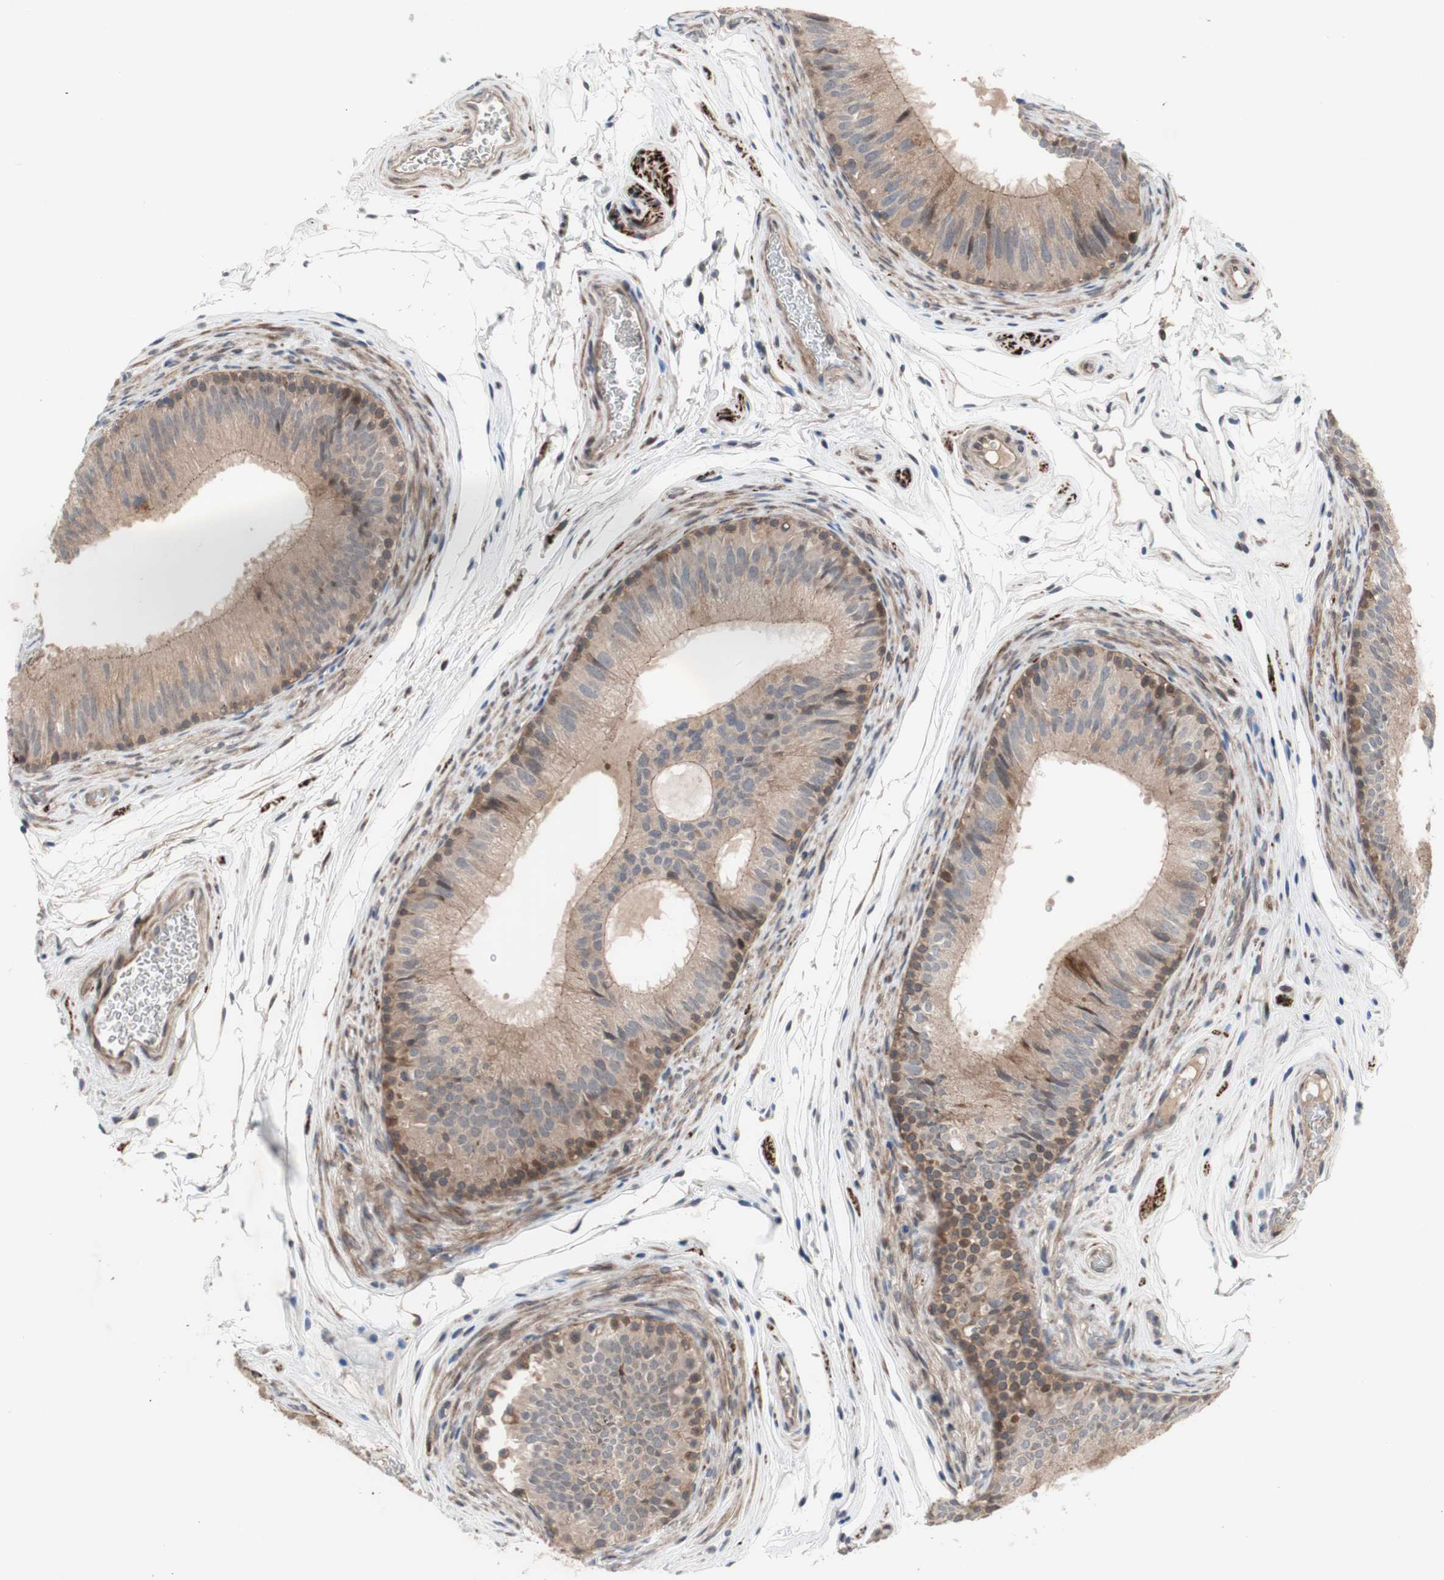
{"staining": {"intensity": "moderate", "quantity": ">75%", "location": "cytoplasmic/membranous"}, "tissue": "epididymis", "cell_type": "Glandular cells", "image_type": "normal", "snomed": [{"axis": "morphology", "description": "Normal tissue, NOS"}, {"axis": "topography", "description": "Epididymis"}], "caption": "Brown immunohistochemical staining in unremarkable epididymis shows moderate cytoplasmic/membranous staining in approximately >75% of glandular cells.", "gene": "OAZ1", "patient": {"sex": "male", "age": 36}}